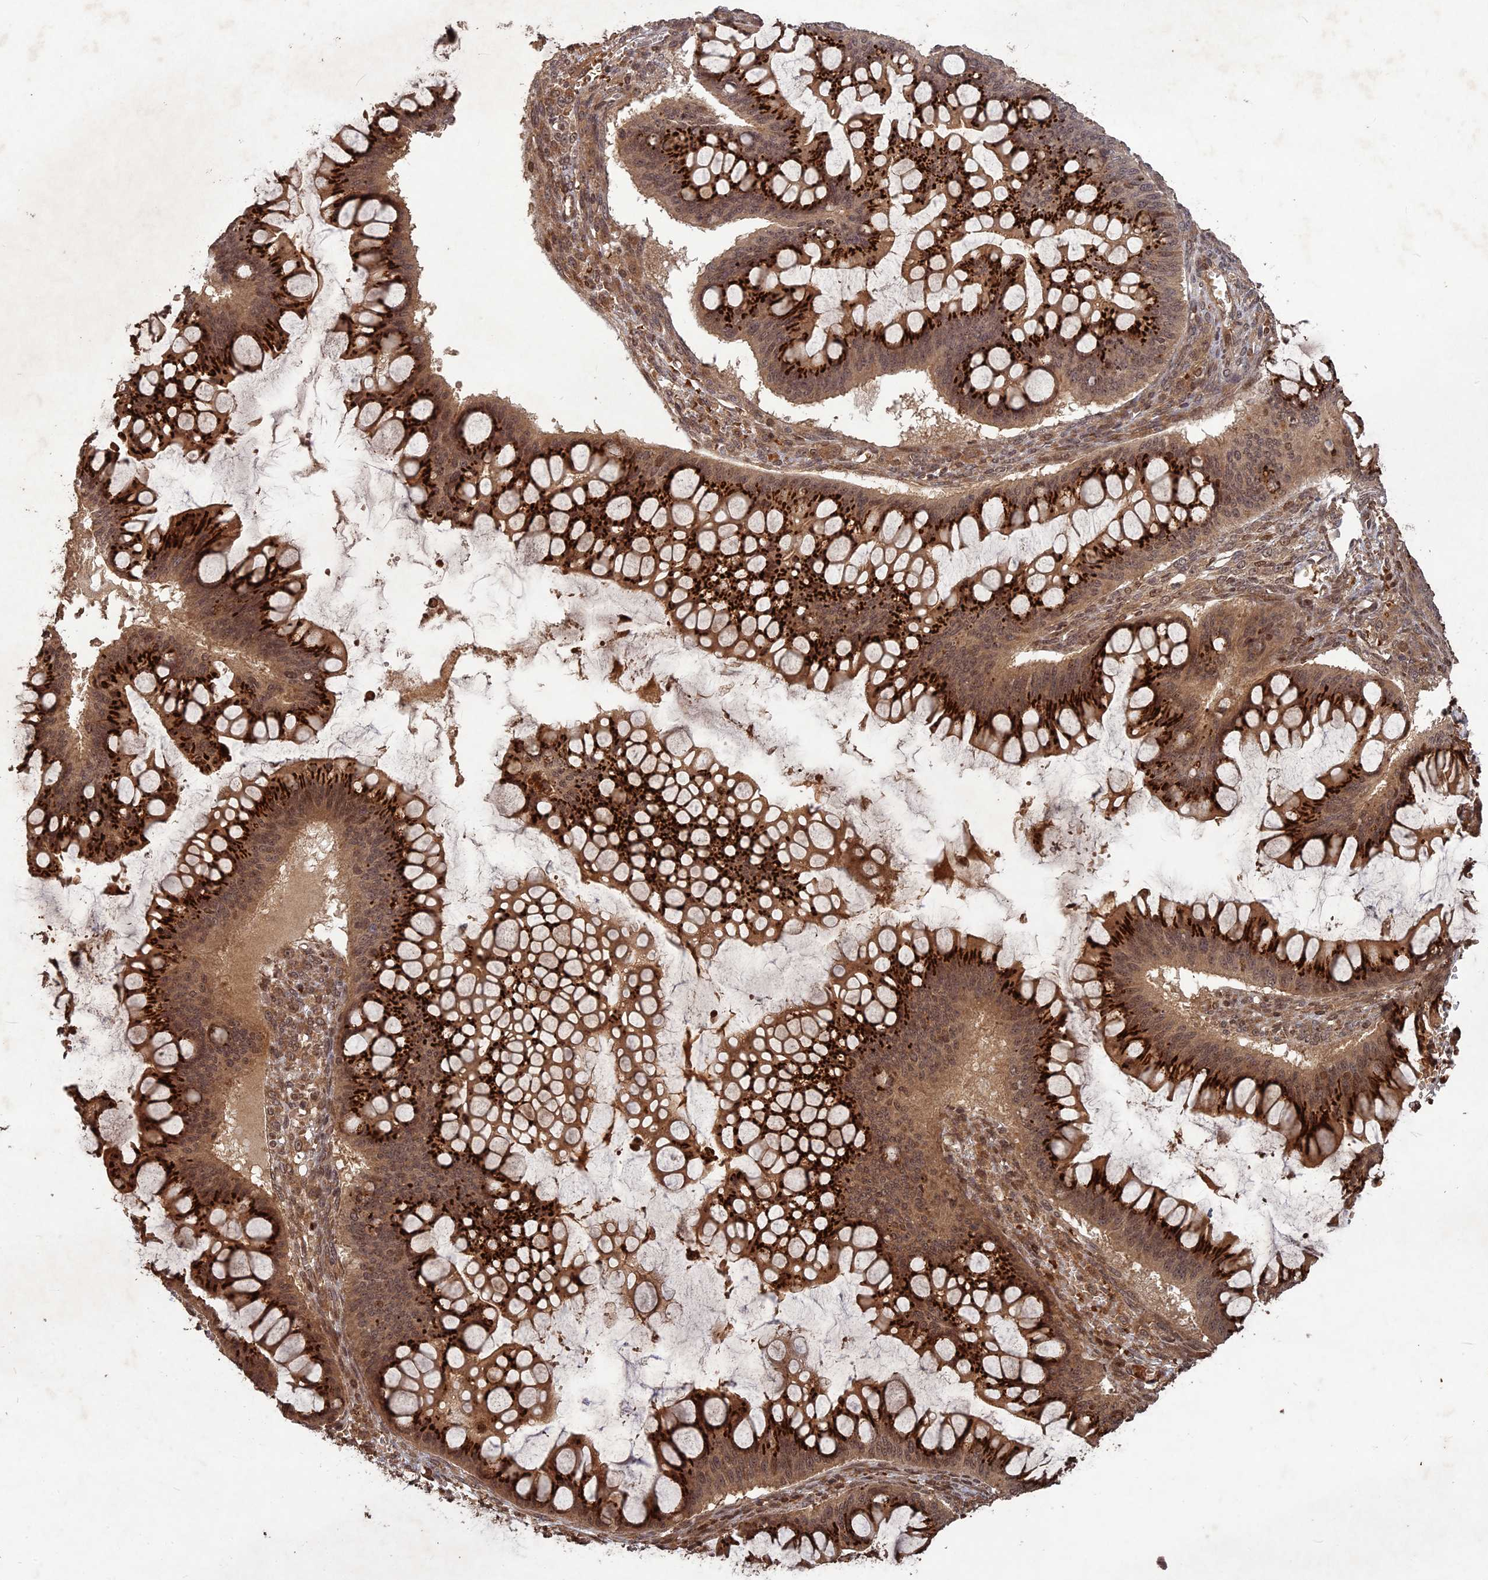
{"staining": {"intensity": "strong", "quantity": ">75%", "location": "cytoplasmic/membranous,nuclear"}, "tissue": "ovarian cancer", "cell_type": "Tumor cells", "image_type": "cancer", "snomed": [{"axis": "morphology", "description": "Cystadenocarcinoma, mucinous, NOS"}, {"axis": "topography", "description": "Ovary"}], "caption": "High-power microscopy captured an IHC photomicrograph of ovarian cancer (mucinous cystadenocarcinoma), revealing strong cytoplasmic/membranous and nuclear staining in about >75% of tumor cells.", "gene": "SRMS", "patient": {"sex": "female", "age": 73}}